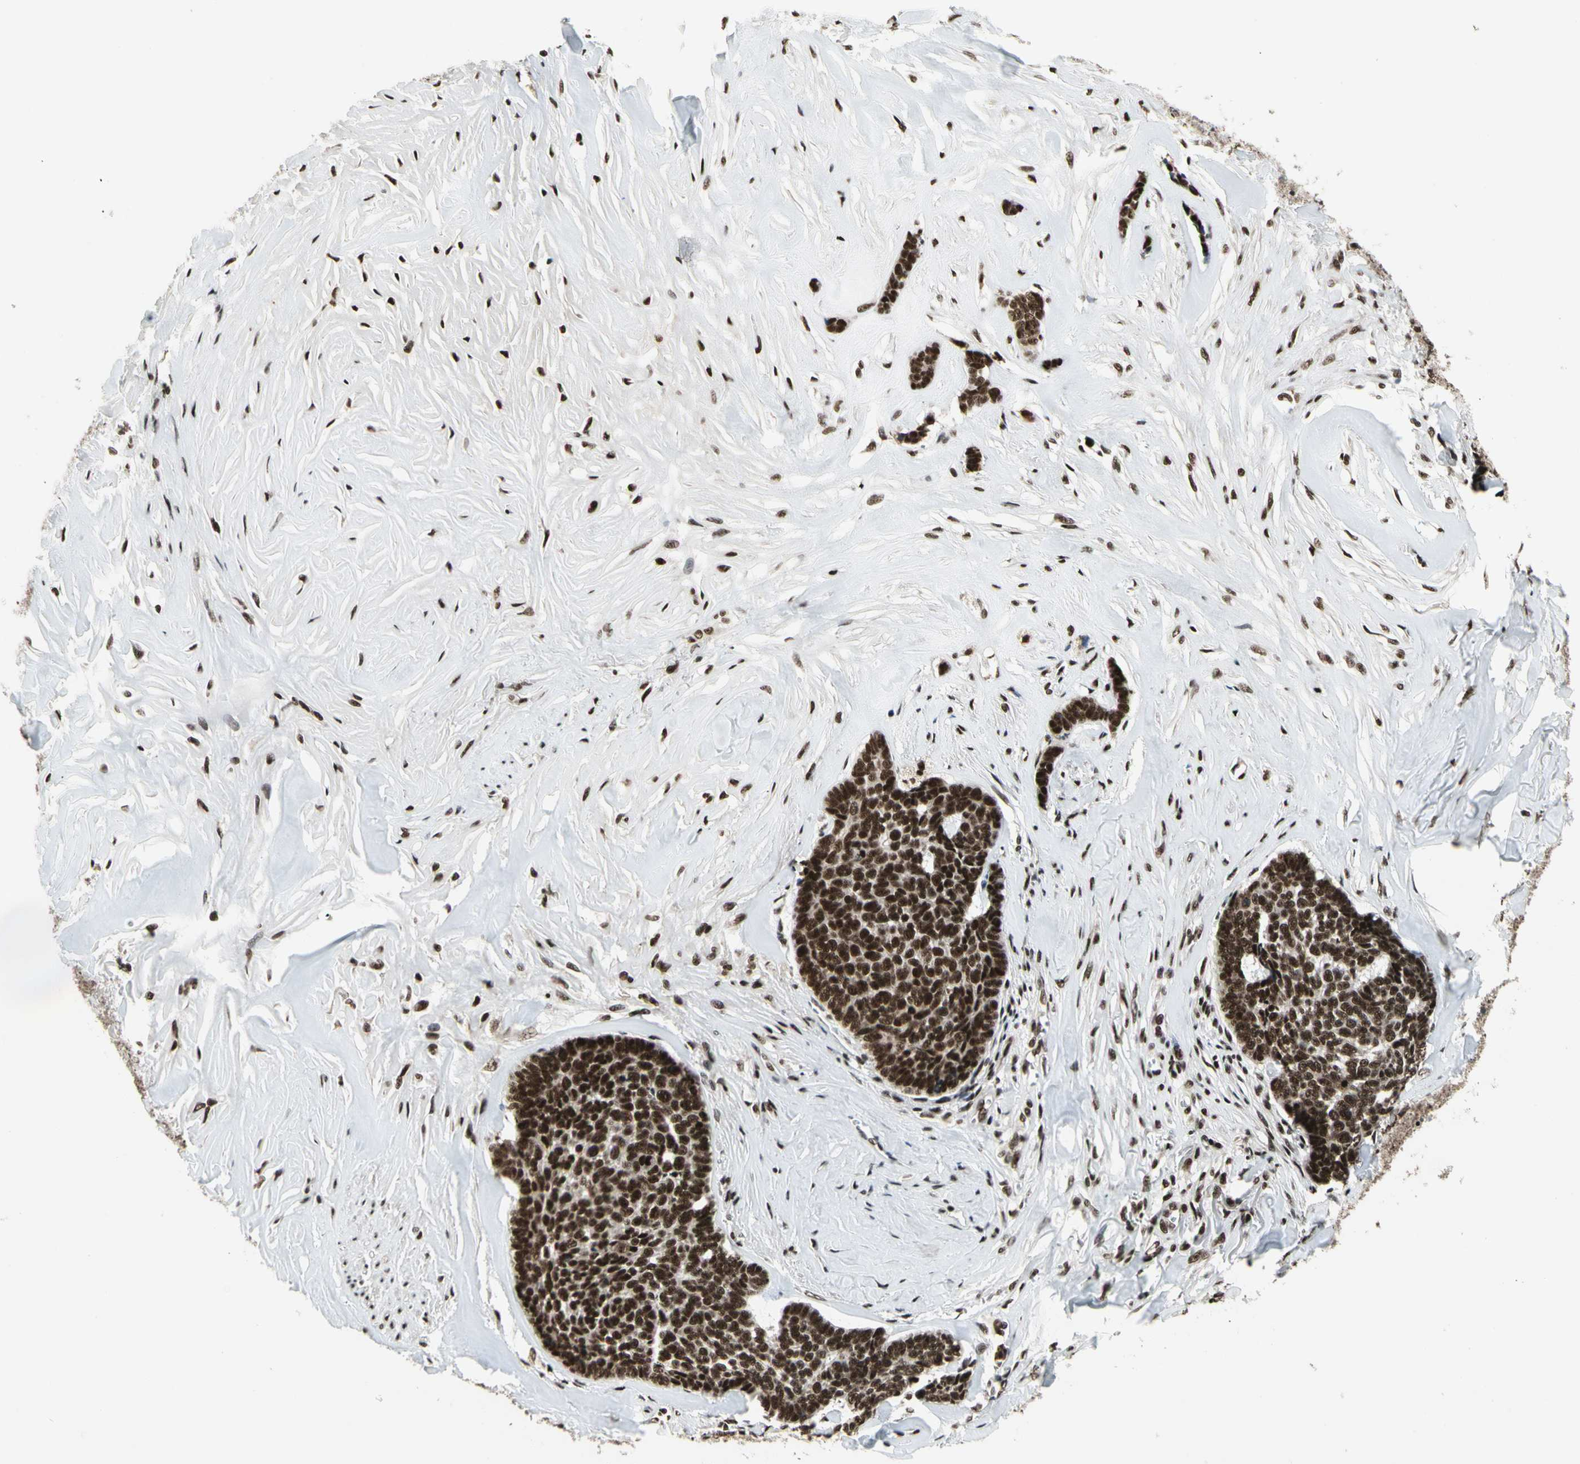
{"staining": {"intensity": "strong", "quantity": ">75%", "location": "nuclear"}, "tissue": "skin cancer", "cell_type": "Tumor cells", "image_type": "cancer", "snomed": [{"axis": "morphology", "description": "Basal cell carcinoma"}, {"axis": "topography", "description": "Skin"}], "caption": "Skin cancer (basal cell carcinoma) stained with IHC shows strong nuclear expression in about >75% of tumor cells. The staining was performed using DAB to visualize the protein expression in brown, while the nuclei were stained in blue with hematoxylin (Magnification: 20x).", "gene": "SRSF11", "patient": {"sex": "male", "age": 84}}